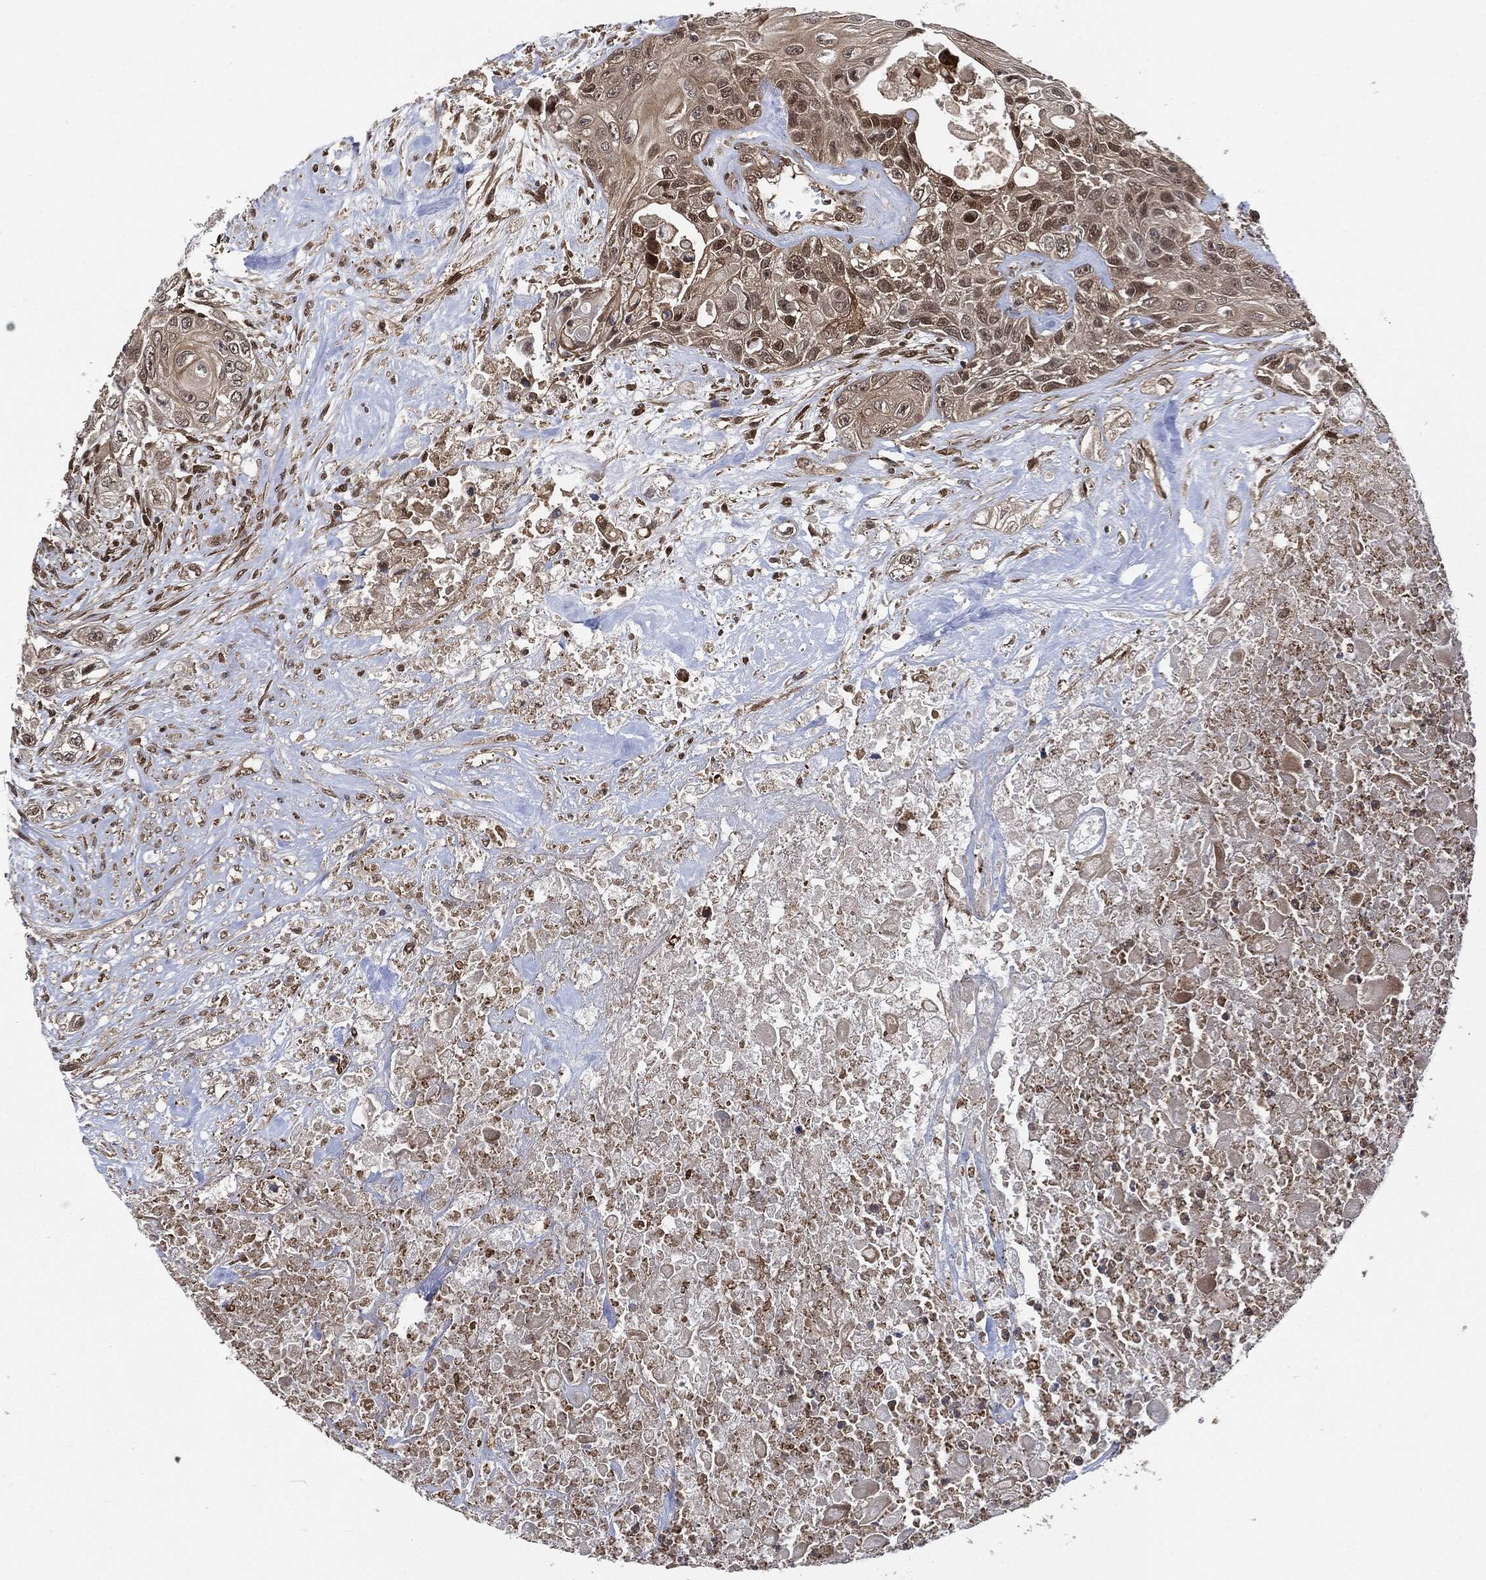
{"staining": {"intensity": "moderate", "quantity": "<25%", "location": "nuclear"}, "tissue": "urothelial cancer", "cell_type": "Tumor cells", "image_type": "cancer", "snomed": [{"axis": "morphology", "description": "Urothelial carcinoma, High grade"}, {"axis": "topography", "description": "Urinary bladder"}], "caption": "An immunohistochemistry (IHC) image of tumor tissue is shown. Protein staining in brown shows moderate nuclear positivity in urothelial carcinoma (high-grade) within tumor cells.", "gene": "CUTA", "patient": {"sex": "female", "age": 56}}